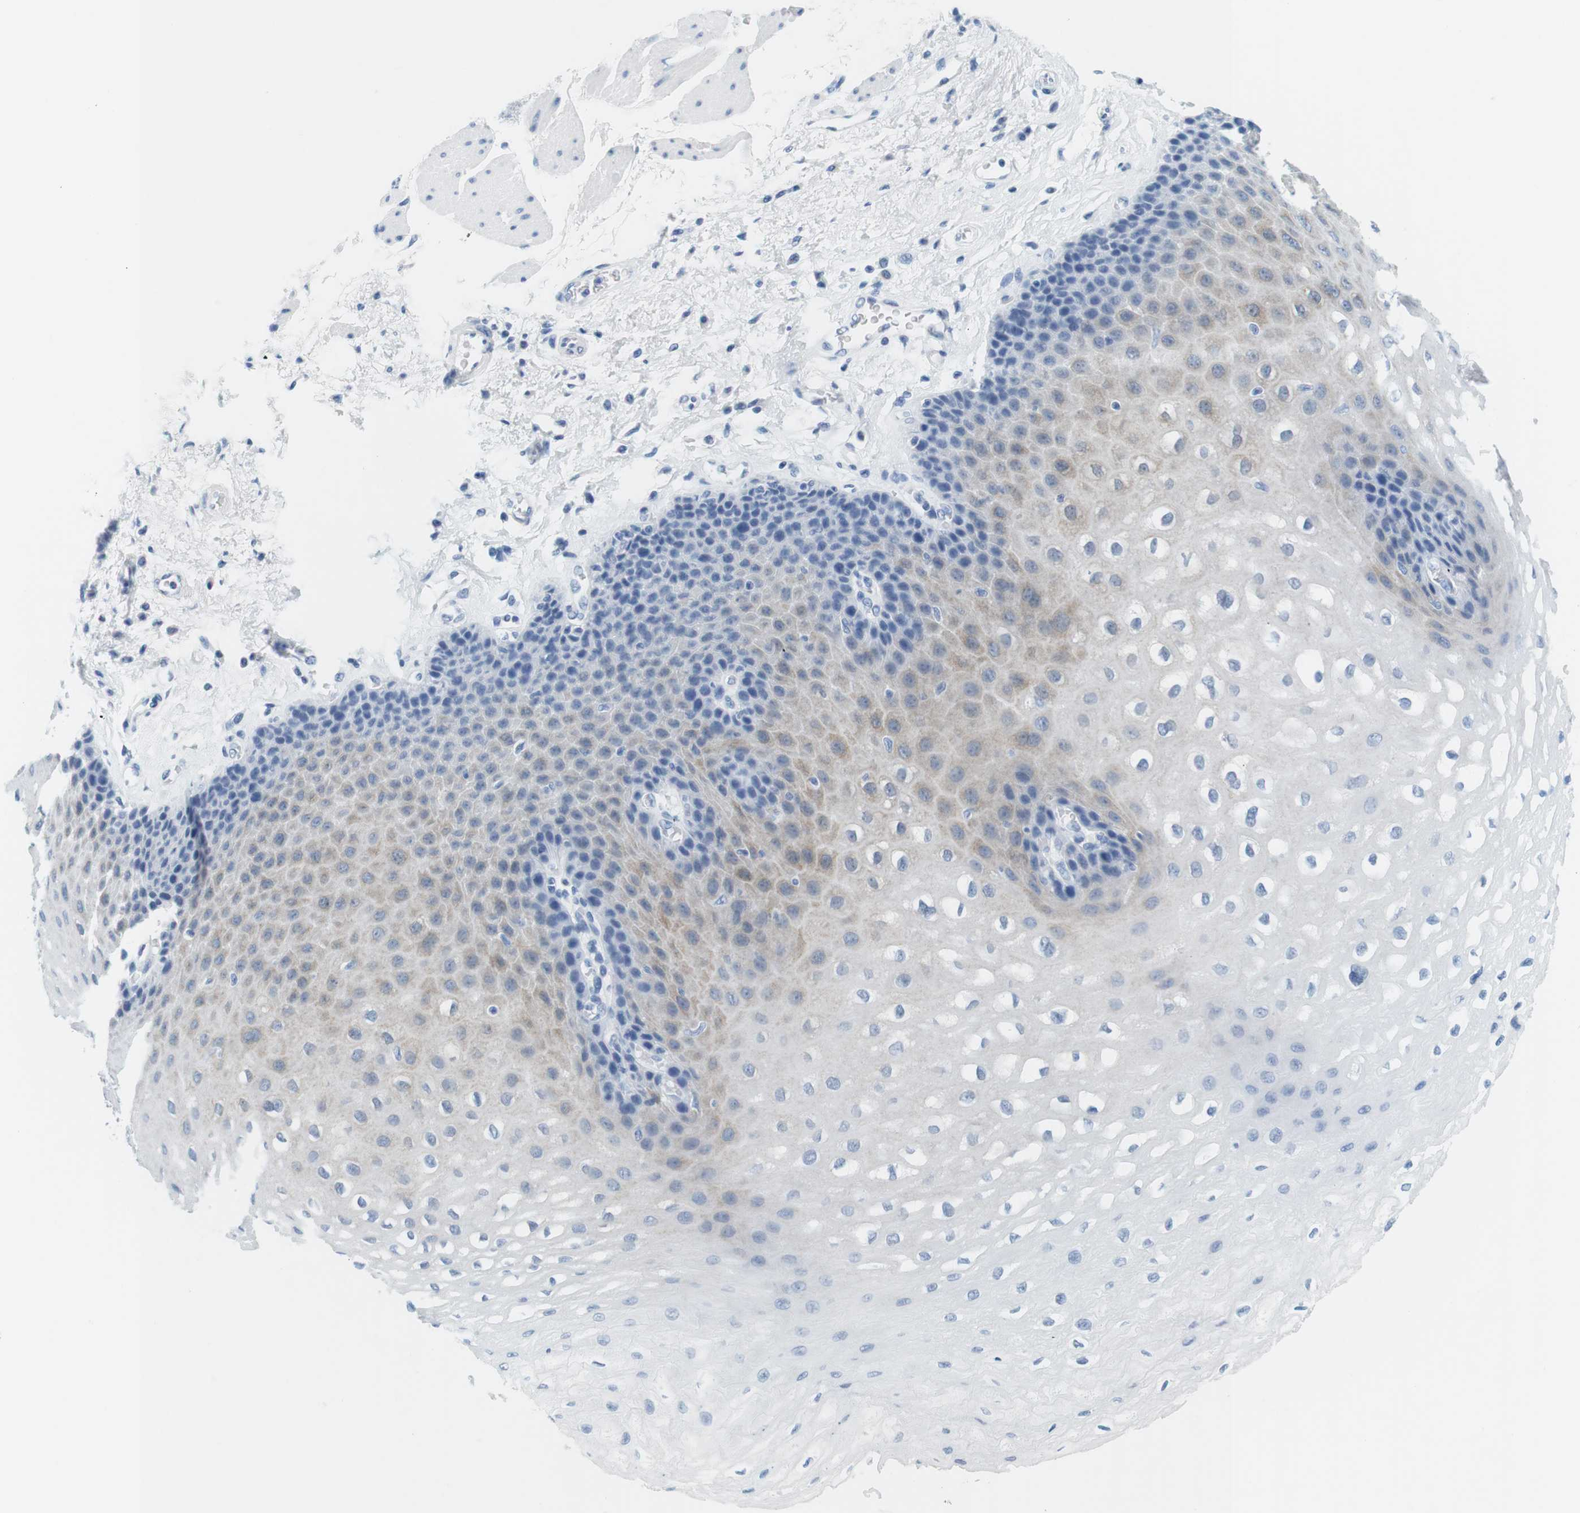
{"staining": {"intensity": "weak", "quantity": "<25%", "location": "cytoplasmic/membranous"}, "tissue": "esophagus", "cell_type": "Squamous epithelial cells", "image_type": "normal", "snomed": [{"axis": "morphology", "description": "Normal tissue, NOS"}, {"axis": "topography", "description": "Esophagus"}], "caption": "Immunohistochemical staining of unremarkable esophagus displays no significant expression in squamous epithelial cells.", "gene": "CYP2C9", "patient": {"sex": "female", "age": 72}}